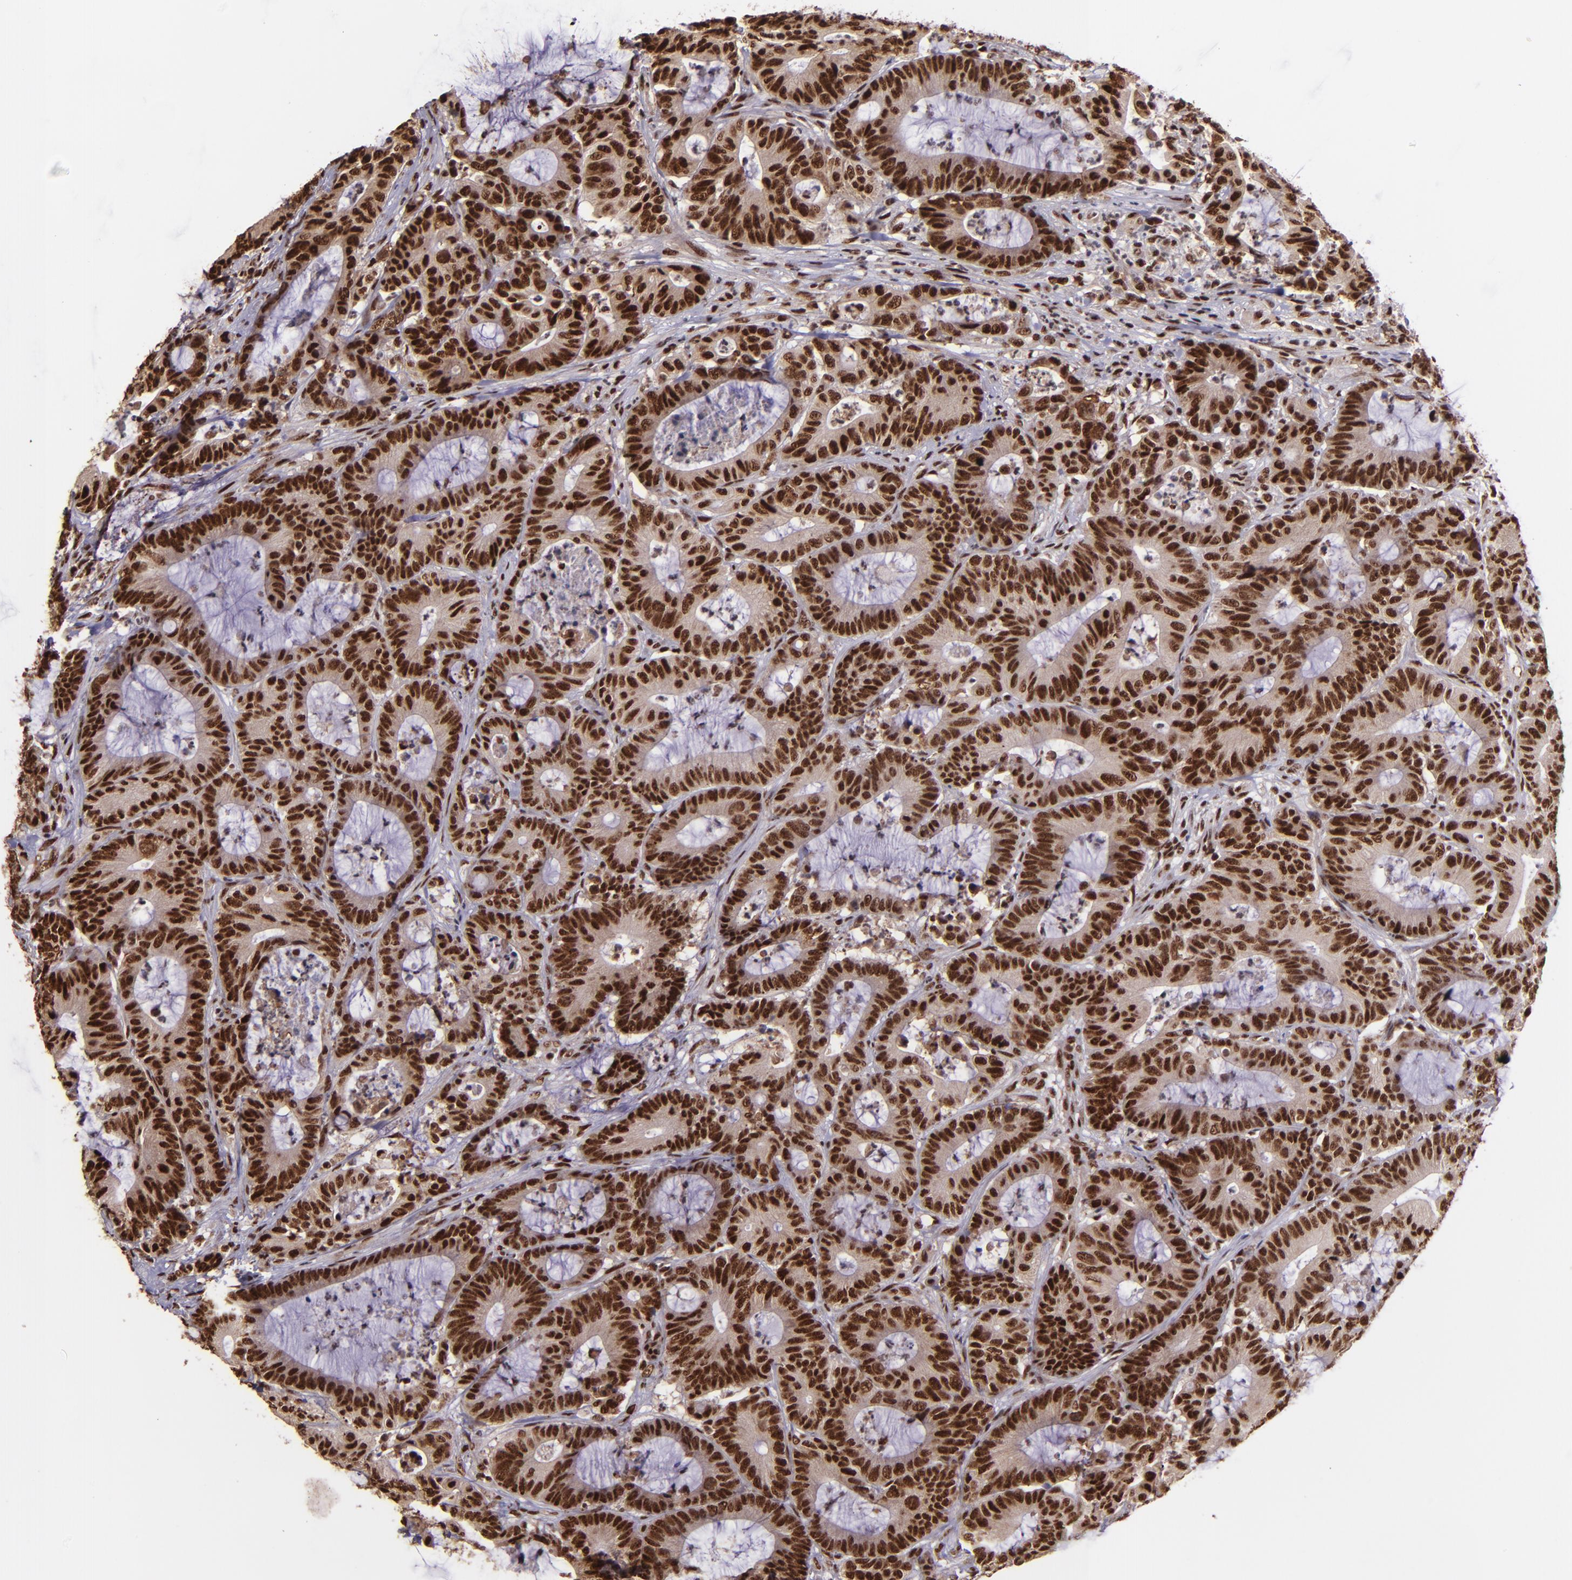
{"staining": {"intensity": "strong", "quantity": ">75%", "location": "nuclear"}, "tissue": "colorectal cancer", "cell_type": "Tumor cells", "image_type": "cancer", "snomed": [{"axis": "morphology", "description": "Adenocarcinoma, NOS"}, {"axis": "topography", "description": "Colon"}], "caption": "Immunohistochemical staining of human colorectal adenocarcinoma shows high levels of strong nuclear expression in approximately >75% of tumor cells.", "gene": "PQBP1", "patient": {"sex": "female", "age": 84}}